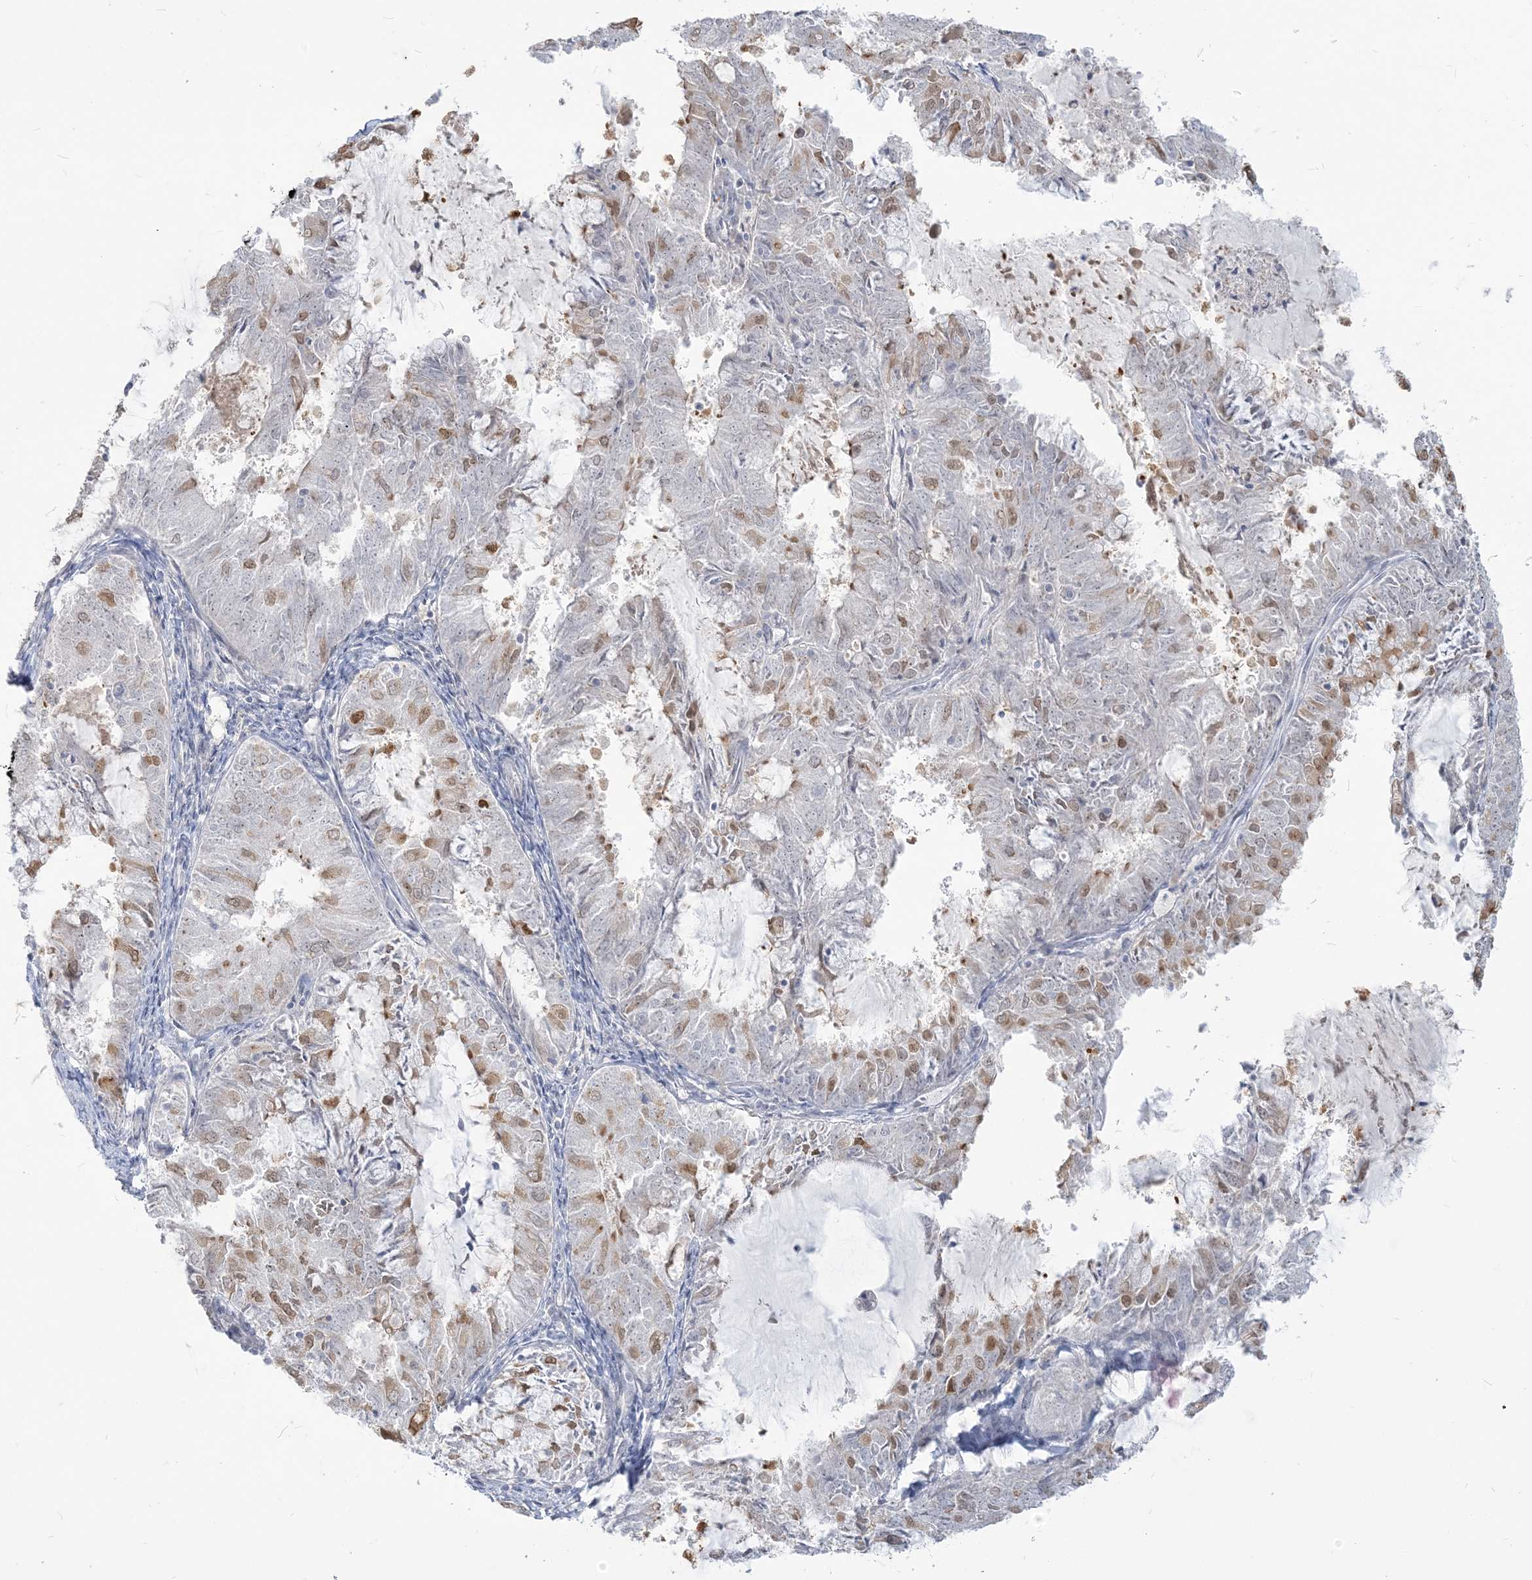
{"staining": {"intensity": "moderate", "quantity": "<25%", "location": "cytoplasmic/membranous,nuclear"}, "tissue": "endometrial cancer", "cell_type": "Tumor cells", "image_type": "cancer", "snomed": [{"axis": "morphology", "description": "Adenocarcinoma, NOS"}, {"axis": "topography", "description": "Endometrium"}], "caption": "A micrograph of adenocarcinoma (endometrial) stained for a protein demonstrates moderate cytoplasmic/membranous and nuclear brown staining in tumor cells.", "gene": "SDAD1", "patient": {"sex": "female", "age": 57}}